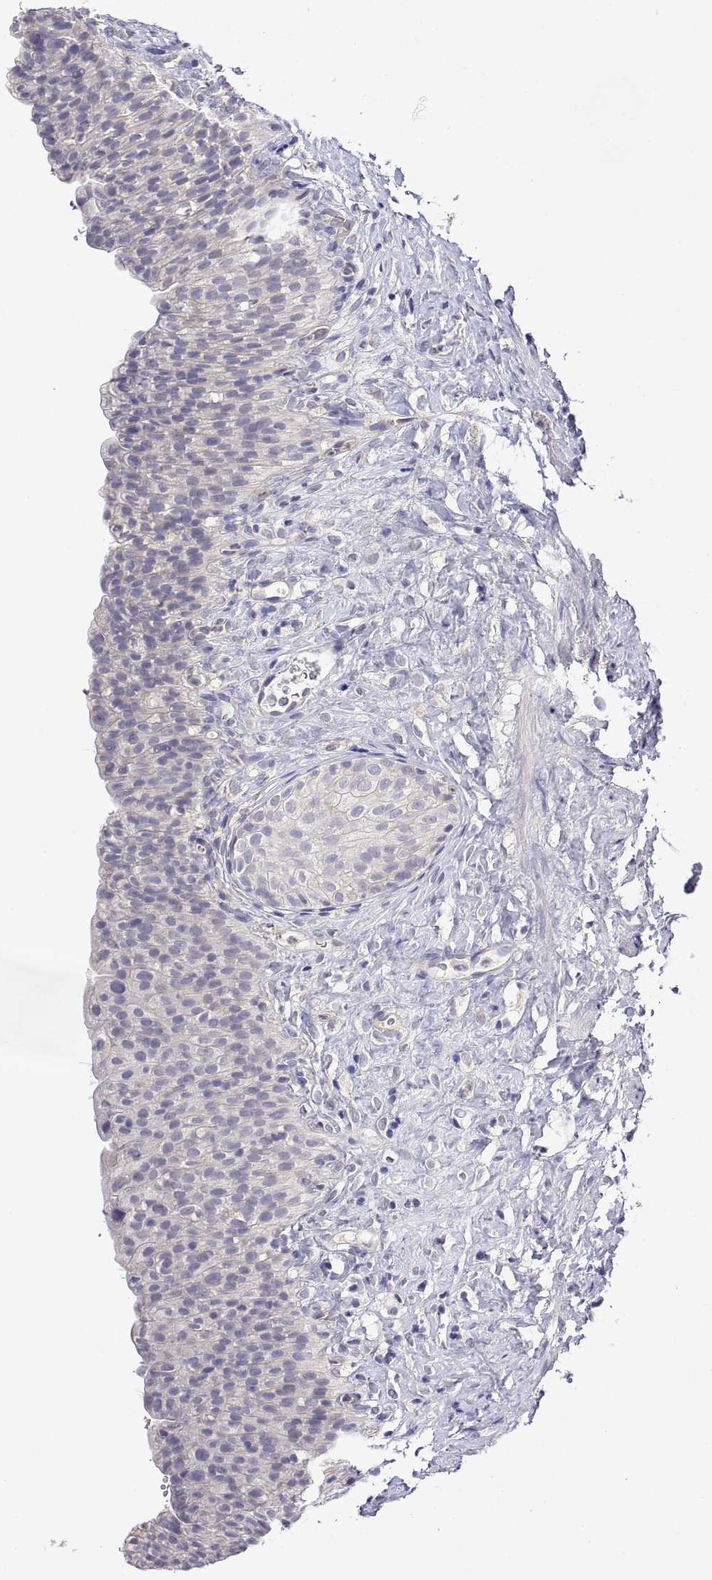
{"staining": {"intensity": "negative", "quantity": "none", "location": "none"}, "tissue": "urinary bladder", "cell_type": "Urothelial cells", "image_type": "normal", "snomed": [{"axis": "morphology", "description": "Normal tissue, NOS"}, {"axis": "topography", "description": "Urinary bladder"}, {"axis": "topography", "description": "Prostate"}], "caption": "Immunohistochemistry (IHC) photomicrograph of benign urinary bladder: human urinary bladder stained with DAB (3,3'-diaminobenzidine) reveals no significant protein staining in urothelial cells. (IHC, brightfield microscopy, high magnification).", "gene": "PLCB1", "patient": {"sex": "male", "age": 76}}